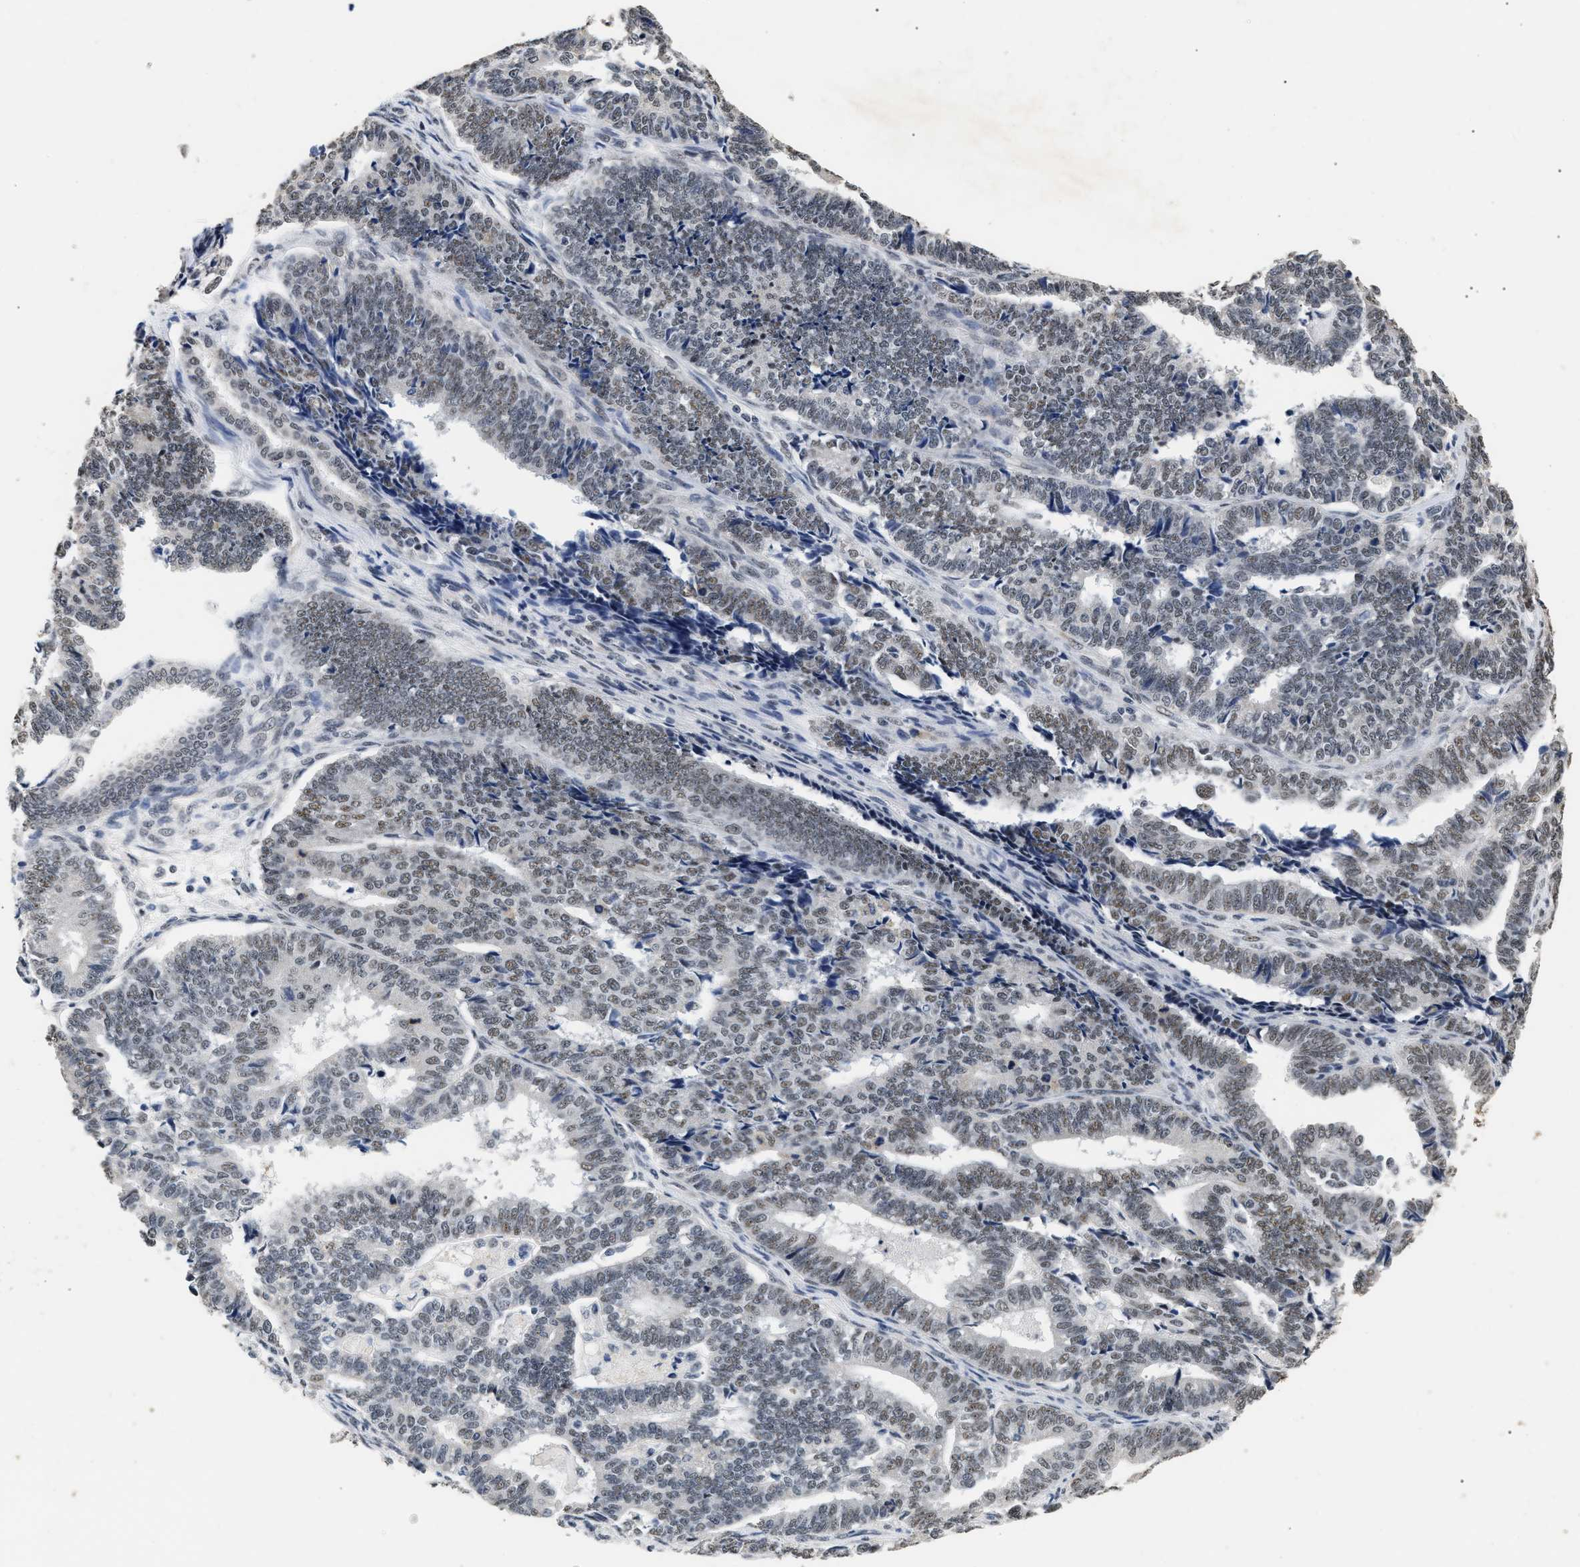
{"staining": {"intensity": "weak", "quantity": ">75%", "location": "nuclear"}, "tissue": "endometrial cancer", "cell_type": "Tumor cells", "image_type": "cancer", "snomed": [{"axis": "morphology", "description": "Adenocarcinoma, NOS"}, {"axis": "topography", "description": "Endometrium"}], "caption": "Immunohistochemical staining of adenocarcinoma (endometrial) displays low levels of weak nuclear staining in approximately >75% of tumor cells.", "gene": "THOC1", "patient": {"sex": "female", "age": 70}}